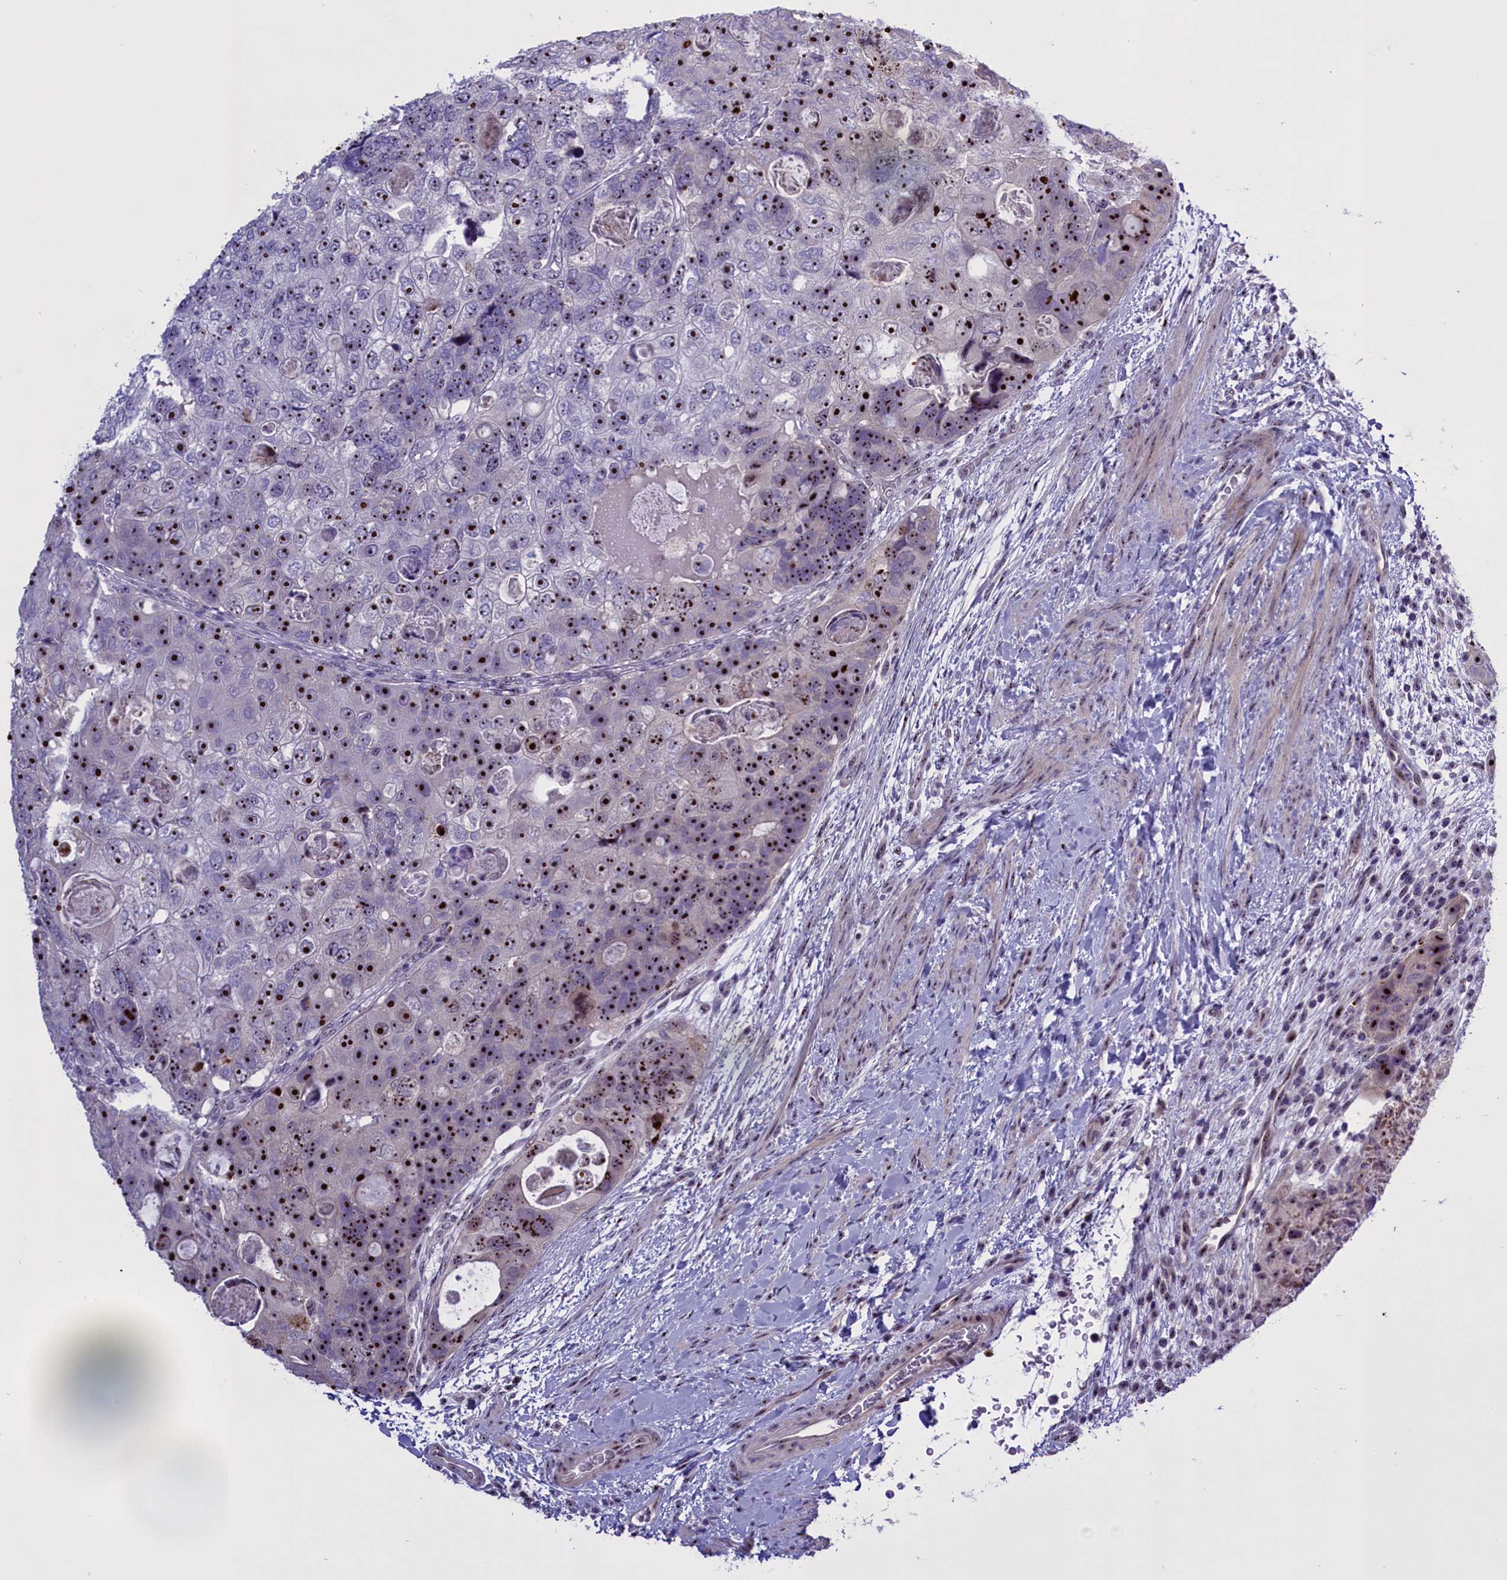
{"staining": {"intensity": "strong", "quantity": ">75%", "location": "nuclear"}, "tissue": "colorectal cancer", "cell_type": "Tumor cells", "image_type": "cancer", "snomed": [{"axis": "morphology", "description": "Adenocarcinoma, NOS"}, {"axis": "topography", "description": "Rectum"}], "caption": "Colorectal cancer (adenocarcinoma) stained with a protein marker reveals strong staining in tumor cells.", "gene": "TBL3", "patient": {"sex": "male", "age": 59}}